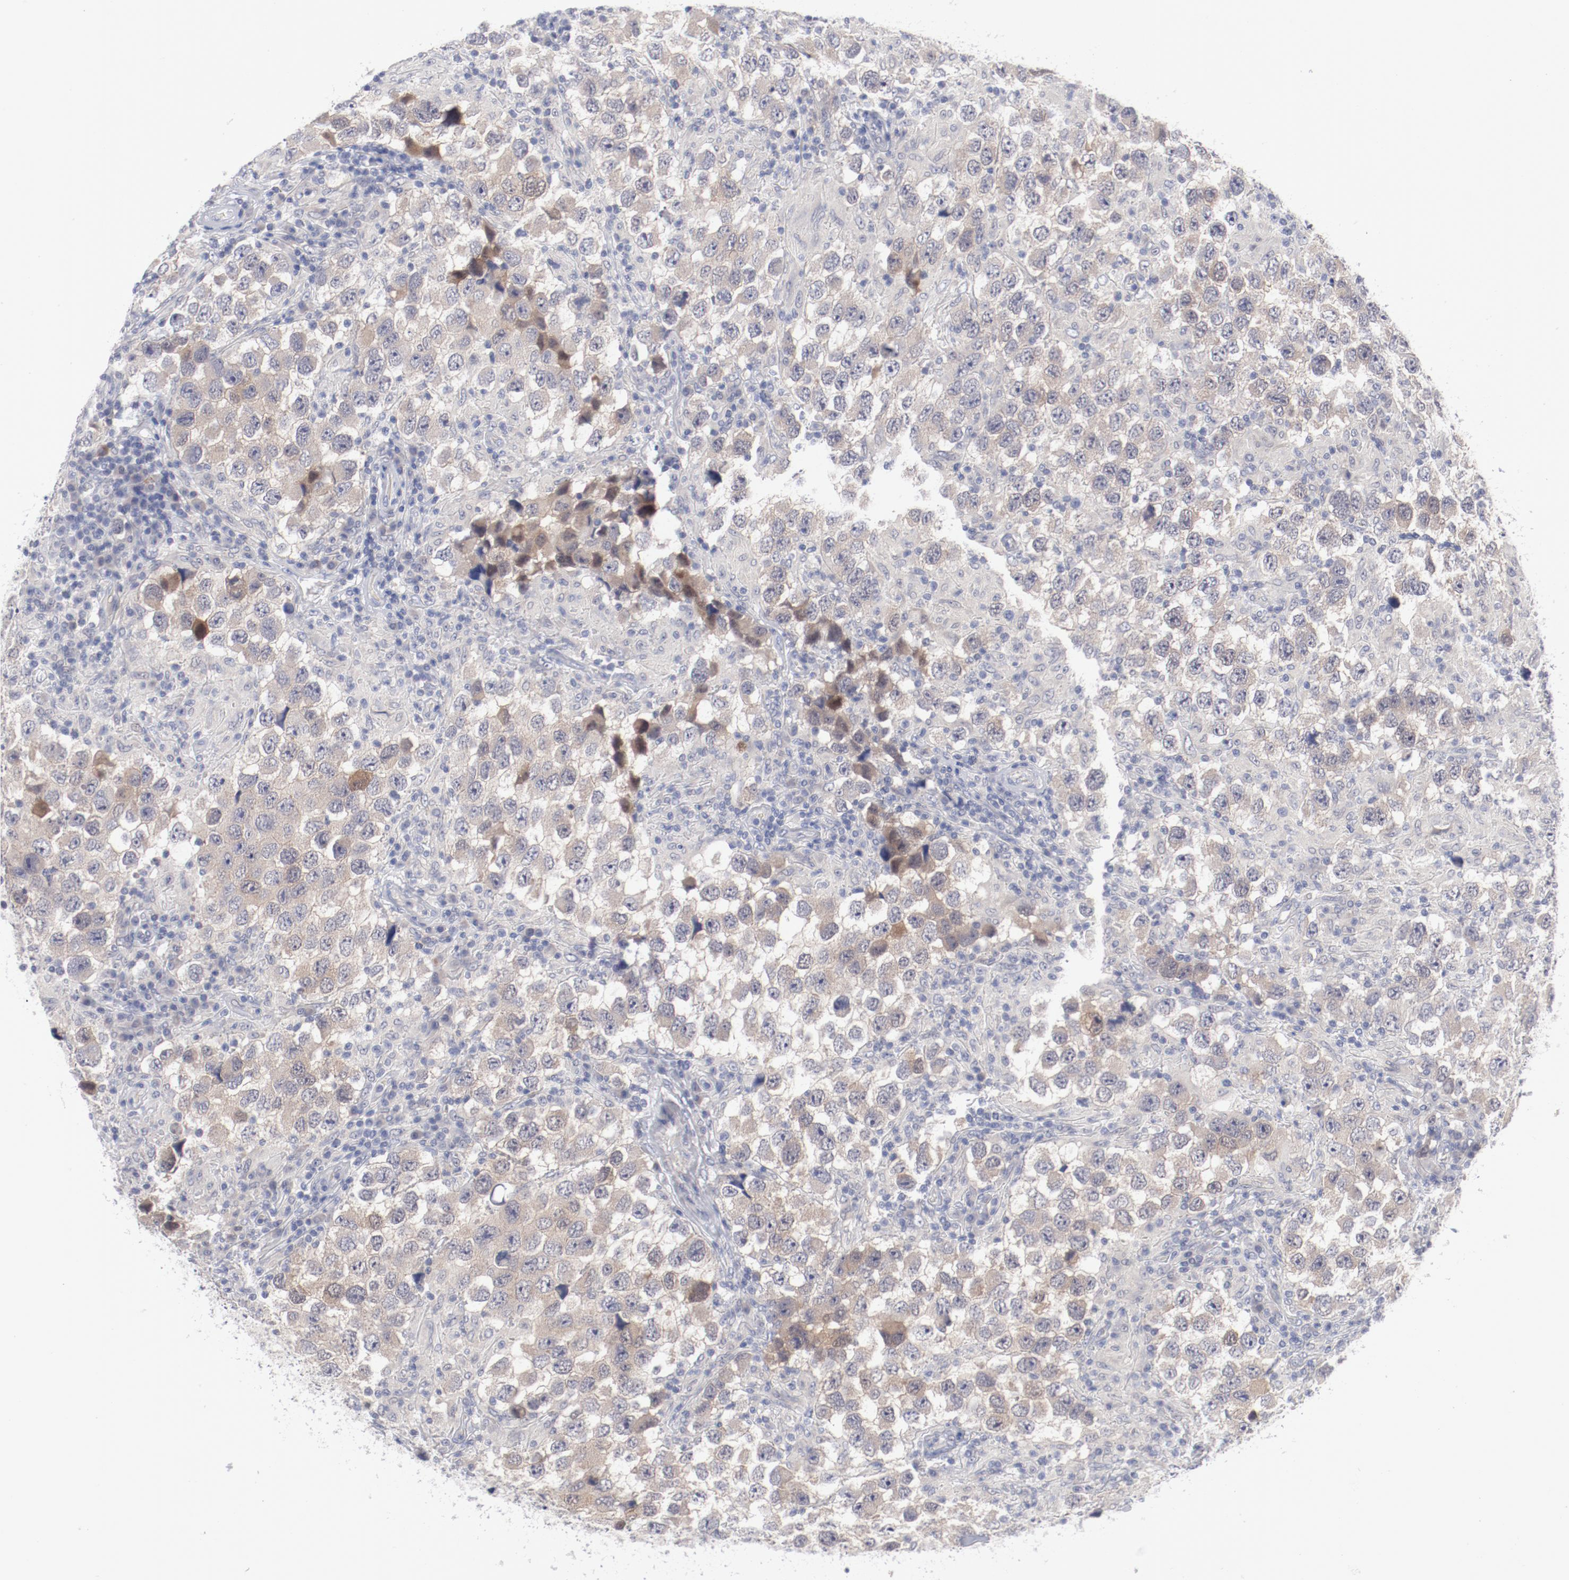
{"staining": {"intensity": "weak", "quantity": "25%-75%", "location": "cytoplasmic/membranous"}, "tissue": "testis cancer", "cell_type": "Tumor cells", "image_type": "cancer", "snomed": [{"axis": "morphology", "description": "Carcinoma, Embryonal, NOS"}, {"axis": "topography", "description": "Testis"}], "caption": "IHC staining of testis cancer, which shows low levels of weak cytoplasmic/membranous expression in about 25%-75% of tumor cells indicating weak cytoplasmic/membranous protein expression. The staining was performed using DAB (3,3'-diaminobenzidine) (brown) for protein detection and nuclei were counterstained in hematoxylin (blue).", "gene": "SH3BGR", "patient": {"sex": "male", "age": 21}}